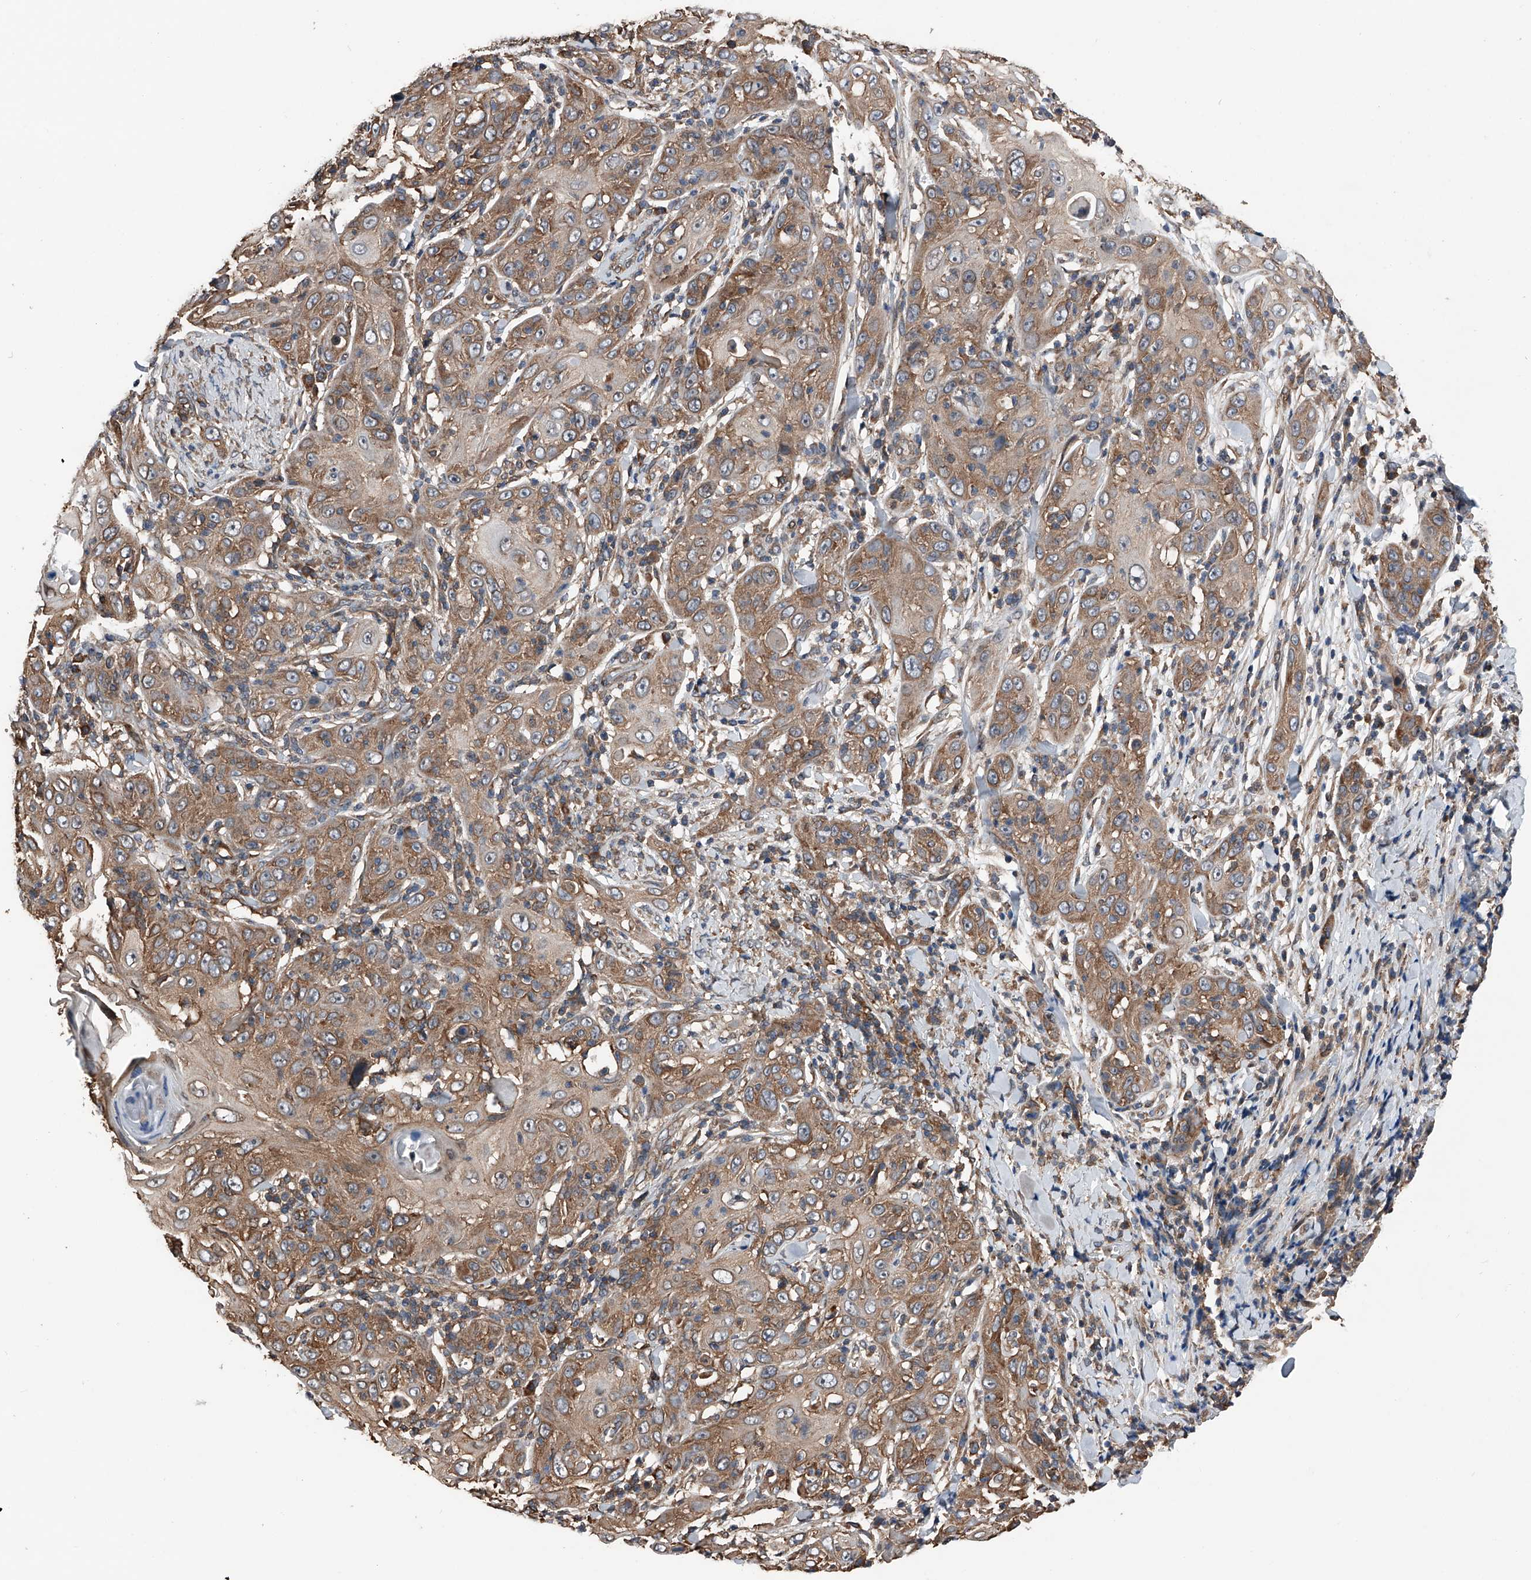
{"staining": {"intensity": "moderate", "quantity": ">75%", "location": "cytoplasmic/membranous"}, "tissue": "skin cancer", "cell_type": "Tumor cells", "image_type": "cancer", "snomed": [{"axis": "morphology", "description": "Squamous cell carcinoma, NOS"}, {"axis": "topography", "description": "Skin"}], "caption": "A medium amount of moderate cytoplasmic/membranous expression is seen in about >75% of tumor cells in skin cancer (squamous cell carcinoma) tissue.", "gene": "KCNJ2", "patient": {"sex": "female", "age": 88}}